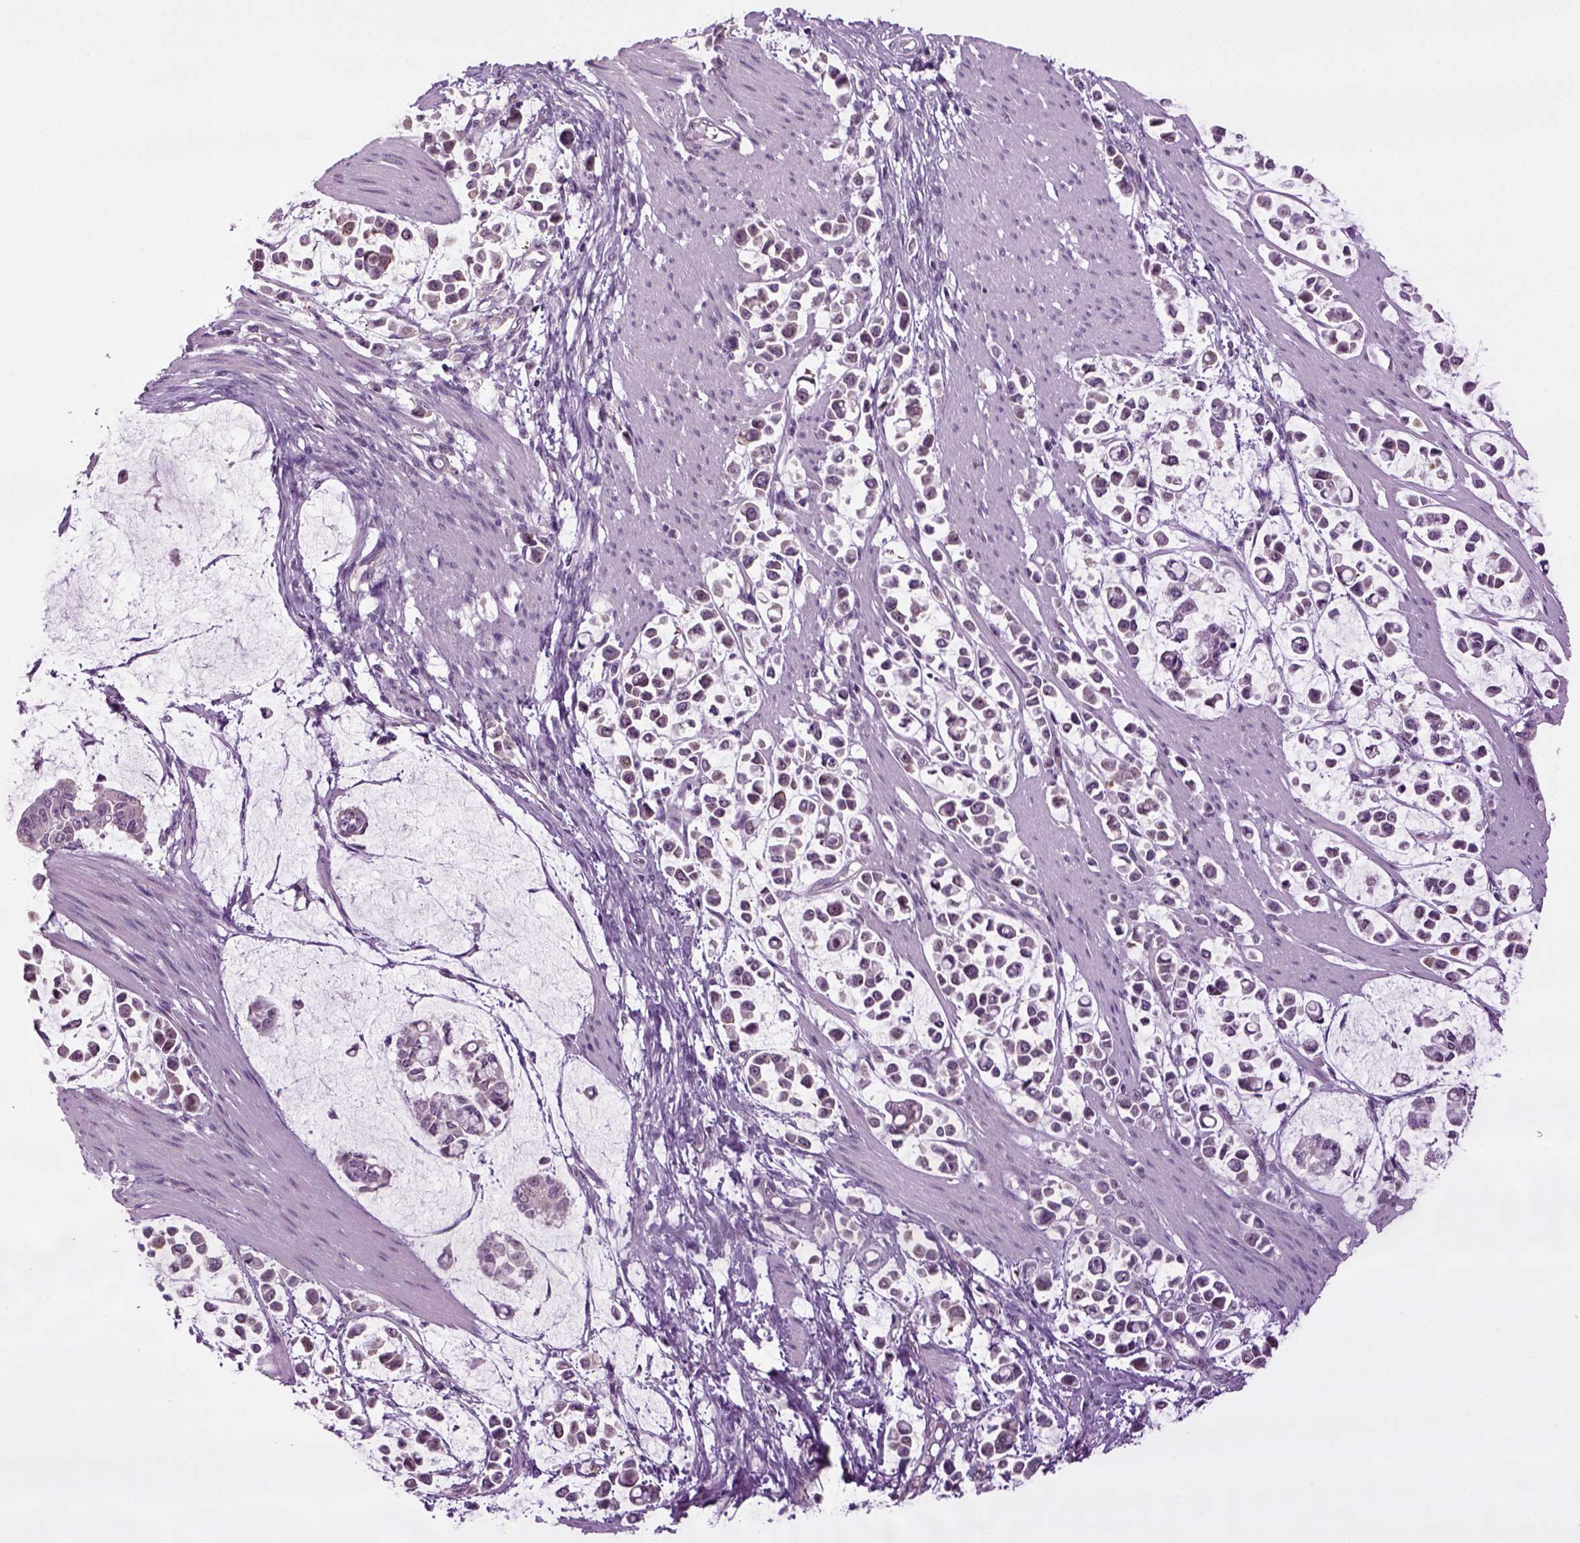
{"staining": {"intensity": "negative", "quantity": "none", "location": "none"}, "tissue": "stomach cancer", "cell_type": "Tumor cells", "image_type": "cancer", "snomed": [{"axis": "morphology", "description": "Adenocarcinoma, NOS"}, {"axis": "topography", "description": "Stomach"}], "caption": "Histopathology image shows no significant protein positivity in tumor cells of adenocarcinoma (stomach).", "gene": "PLCH2", "patient": {"sex": "male", "age": 82}}